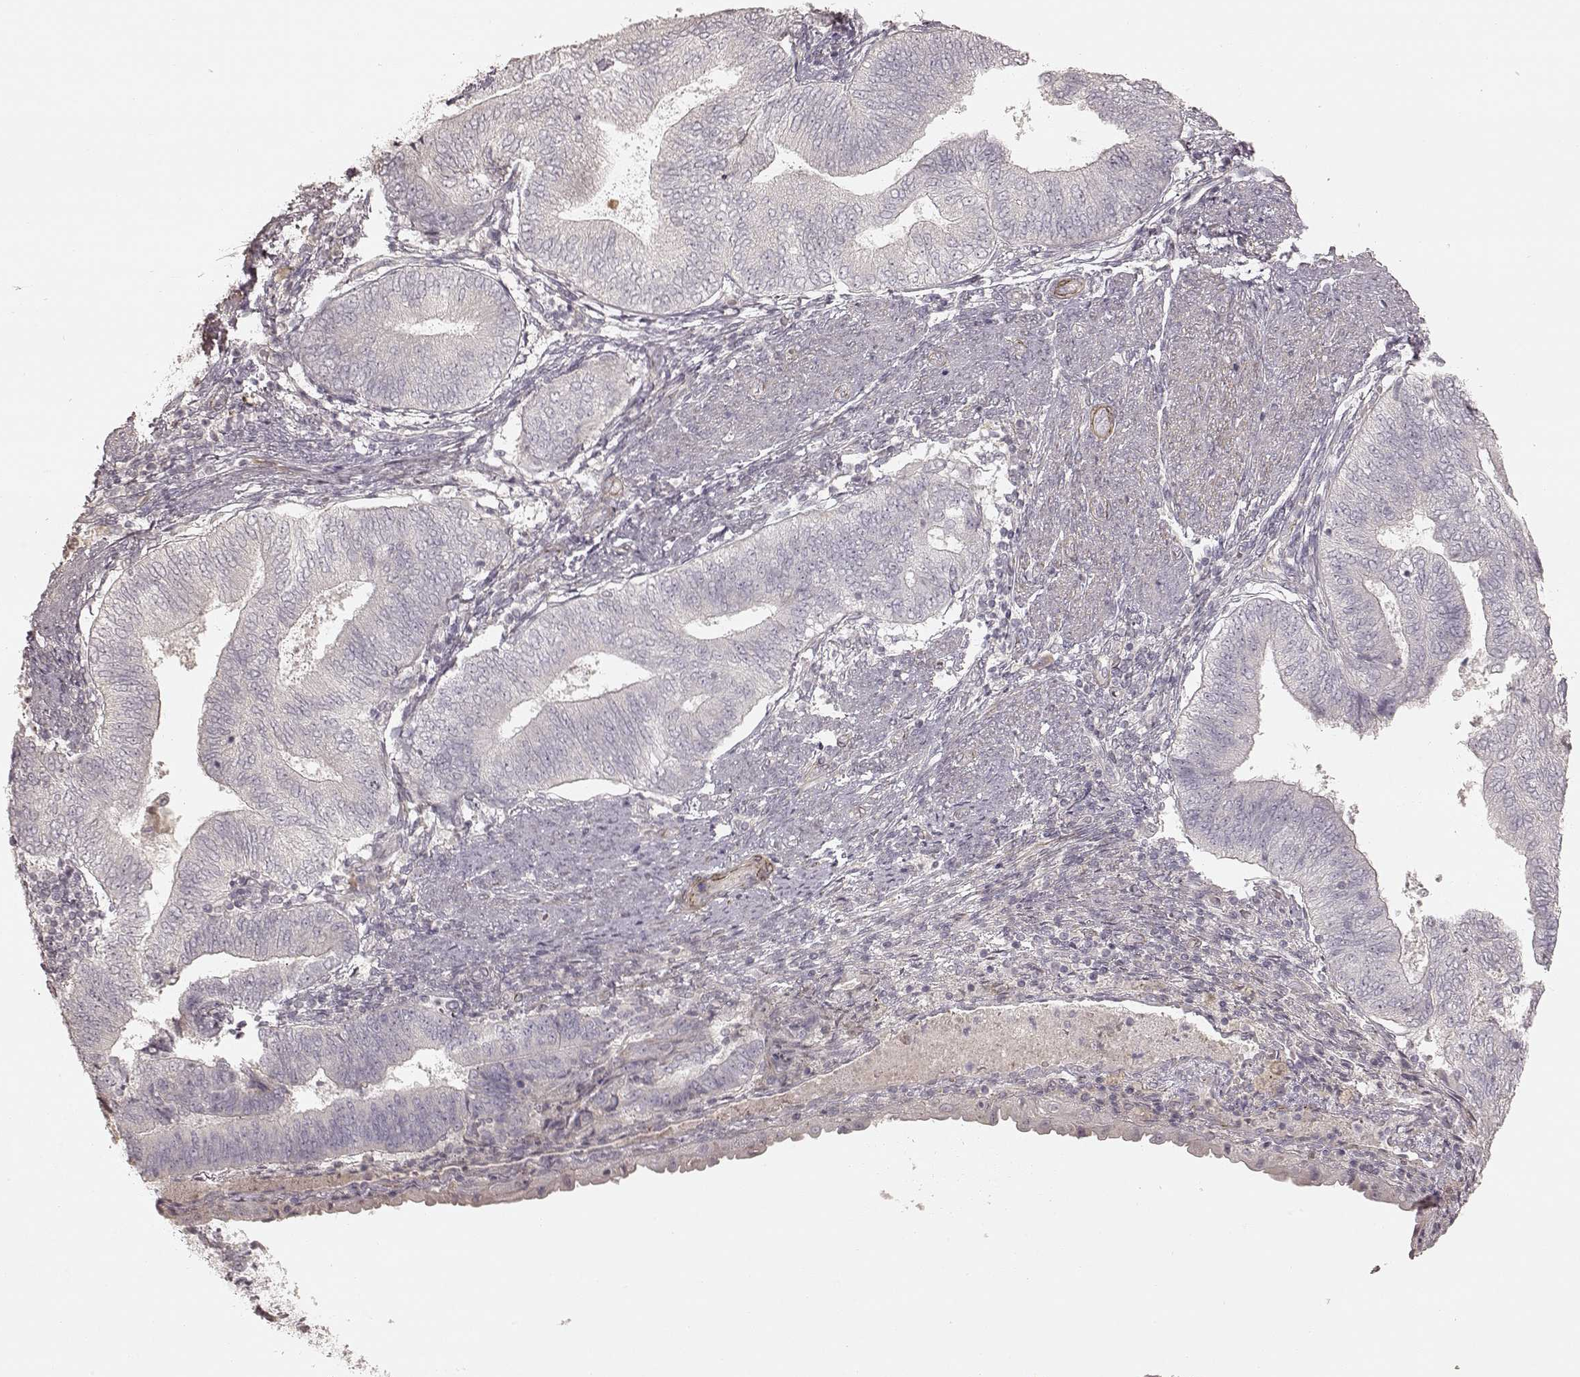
{"staining": {"intensity": "negative", "quantity": "none", "location": "none"}, "tissue": "endometrial cancer", "cell_type": "Tumor cells", "image_type": "cancer", "snomed": [{"axis": "morphology", "description": "Adenocarcinoma, NOS"}, {"axis": "topography", "description": "Endometrium"}], "caption": "This is a histopathology image of IHC staining of endometrial cancer (adenocarcinoma), which shows no positivity in tumor cells.", "gene": "KCNJ9", "patient": {"sex": "female", "age": 65}}